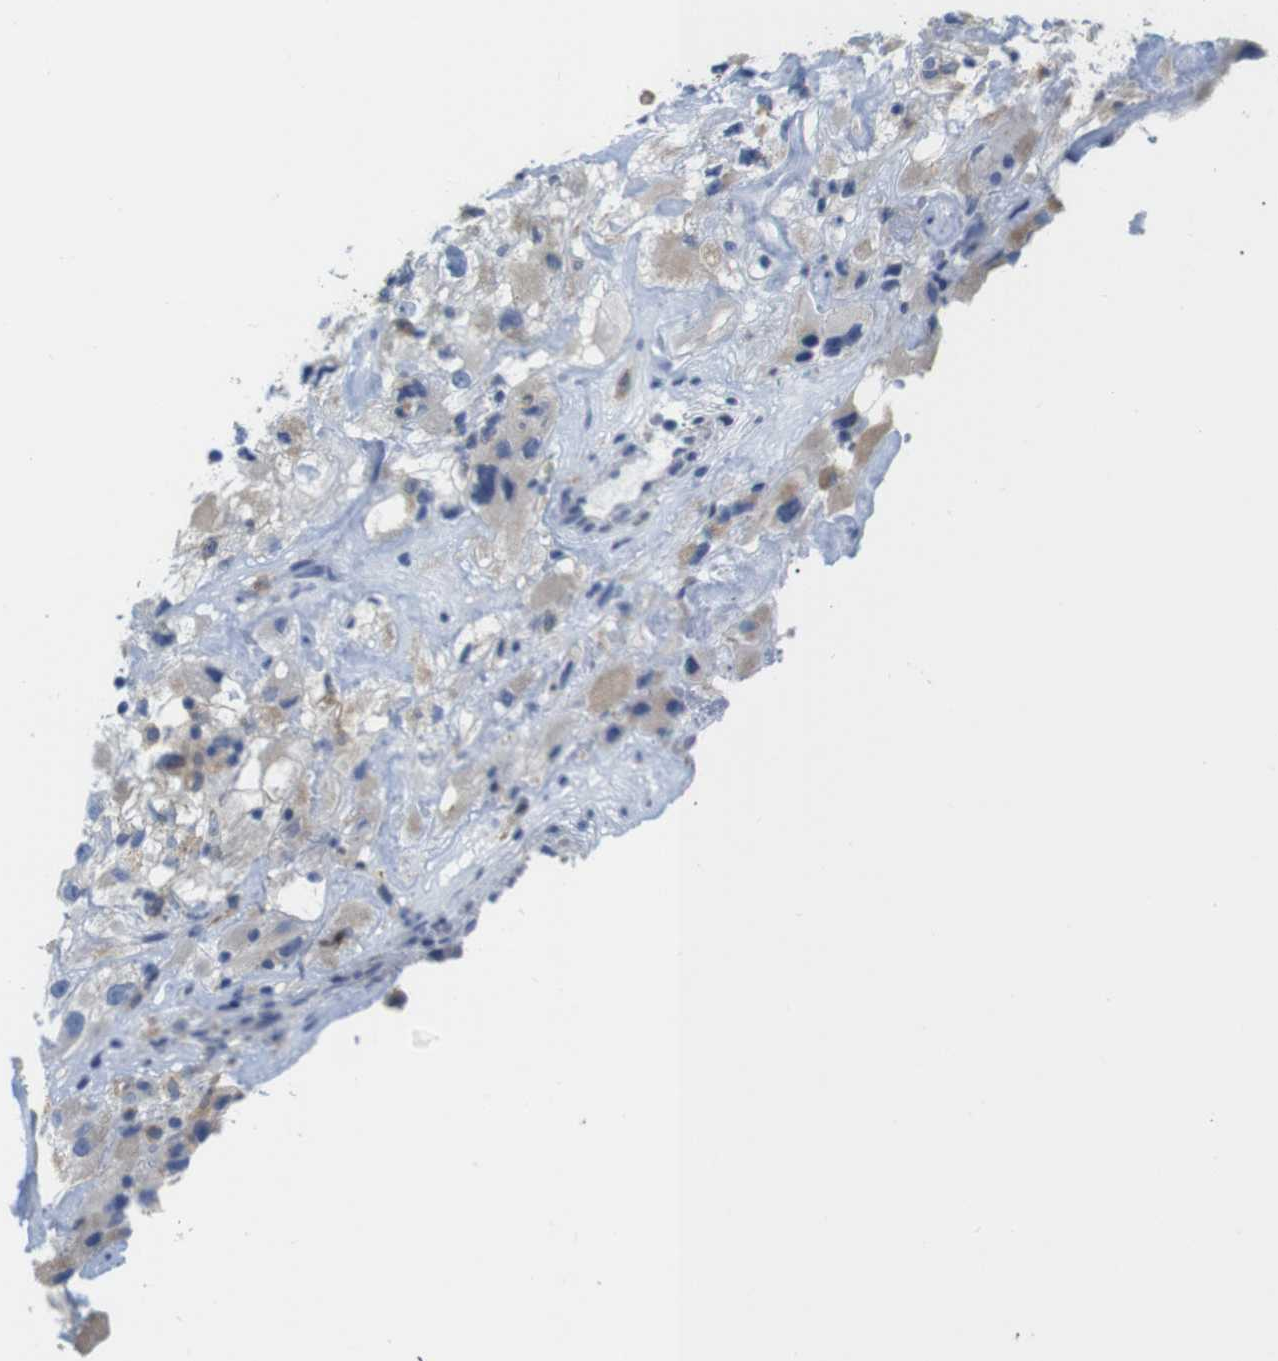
{"staining": {"intensity": "negative", "quantity": "none", "location": "none"}, "tissue": "renal cancer", "cell_type": "Tumor cells", "image_type": "cancer", "snomed": [{"axis": "morphology", "description": "Adenocarcinoma, NOS"}, {"axis": "topography", "description": "Kidney"}], "caption": "Immunohistochemistry photomicrograph of renal adenocarcinoma stained for a protein (brown), which exhibits no staining in tumor cells. The staining is performed using DAB (3,3'-diaminobenzidine) brown chromogen with nuclei counter-stained in using hematoxylin.", "gene": "NEBL", "patient": {"sex": "female", "age": 52}}